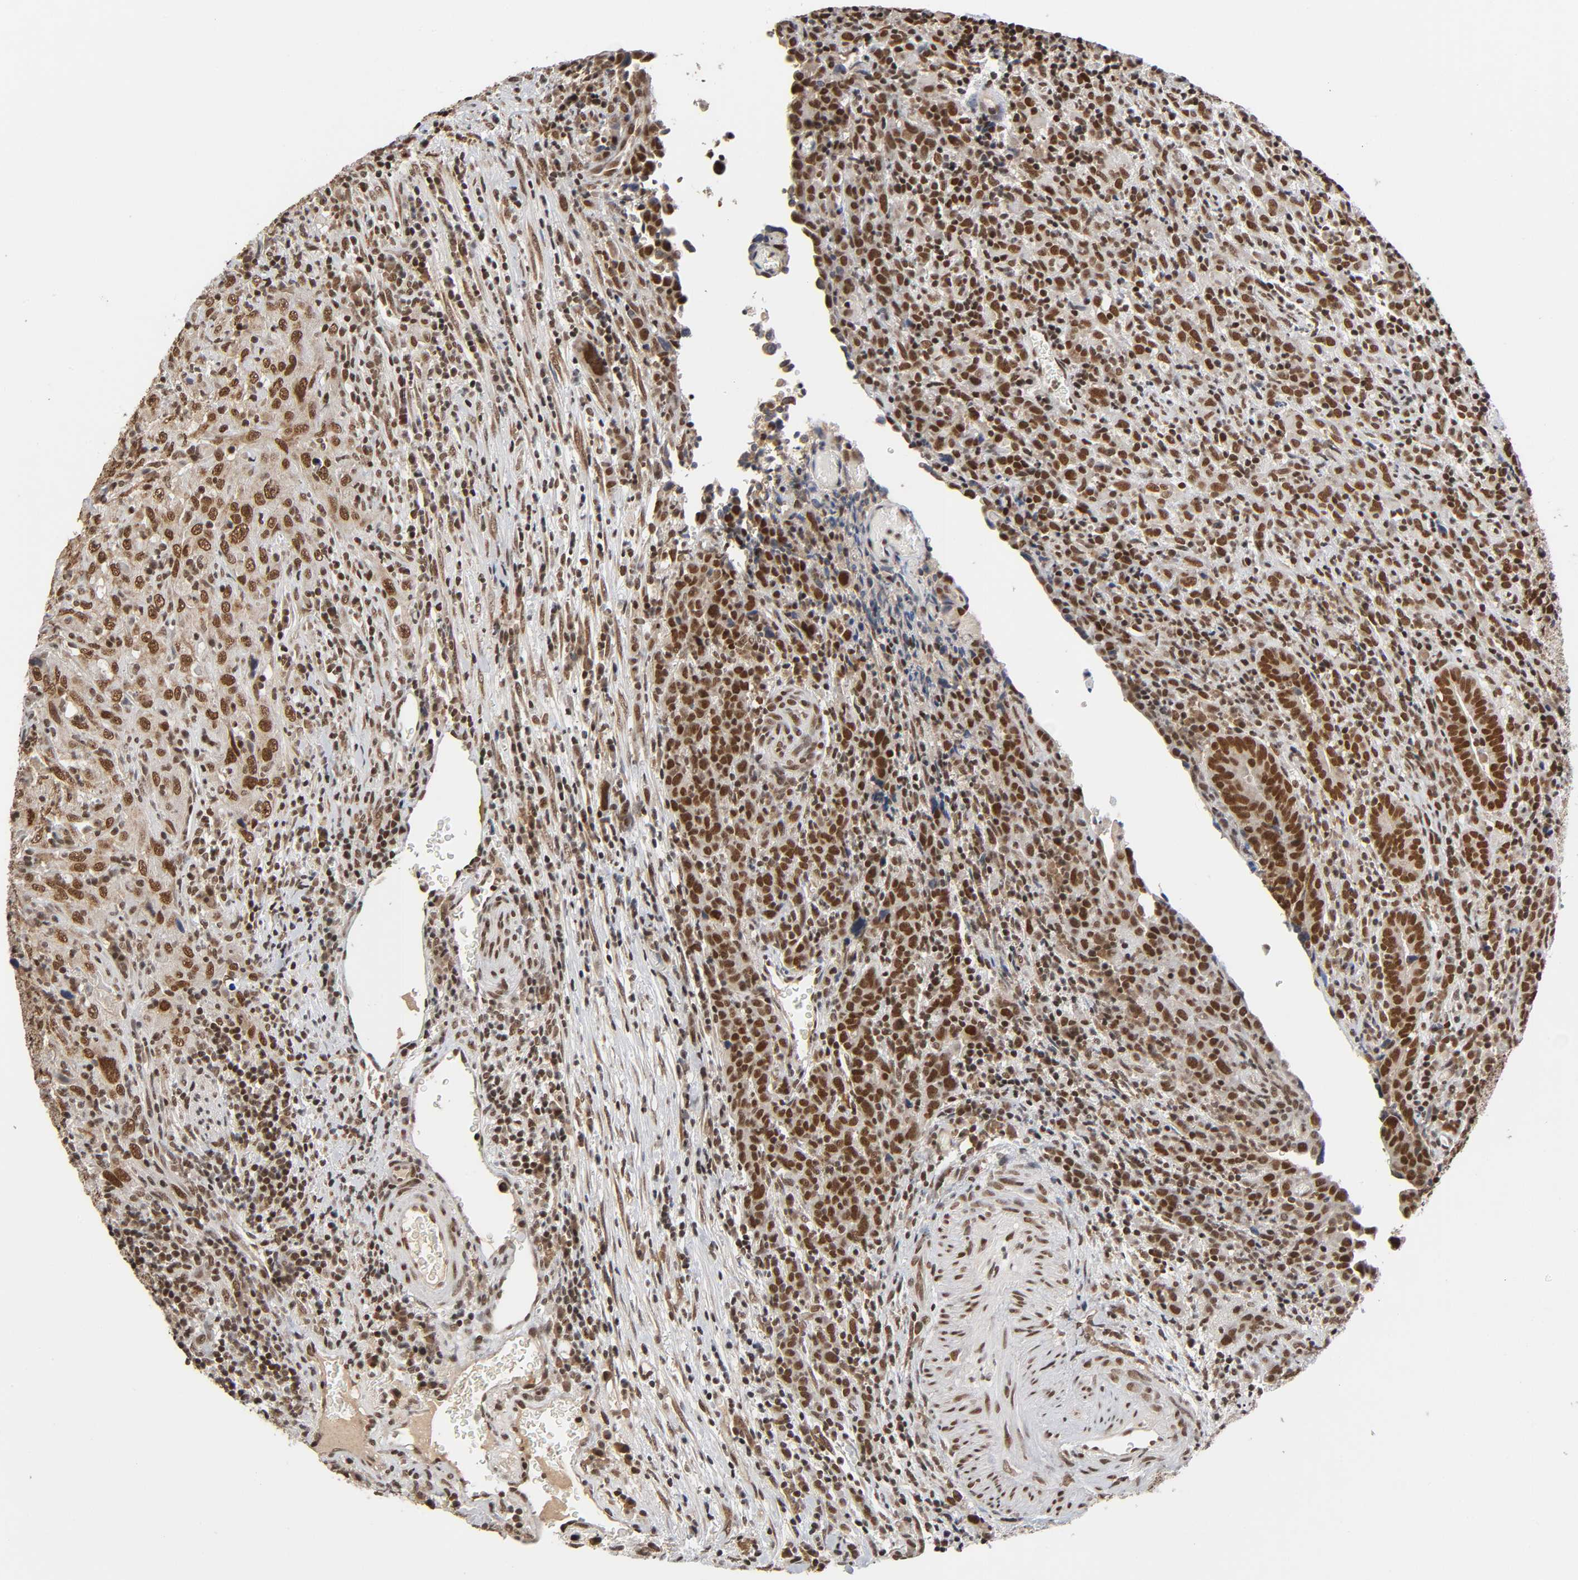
{"staining": {"intensity": "strong", "quantity": ">75%", "location": "cytoplasmic/membranous,nuclear"}, "tissue": "urothelial cancer", "cell_type": "Tumor cells", "image_type": "cancer", "snomed": [{"axis": "morphology", "description": "Urothelial carcinoma, High grade"}, {"axis": "topography", "description": "Urinary bladder"}], "caption": "Strong cytoplasmic/membranous and nuclear staining is appreciated in about >75% of tumor cells in urothelial cancer.", "gene": "ZNF384", "patient": {"sex": "male", "age": 61}}